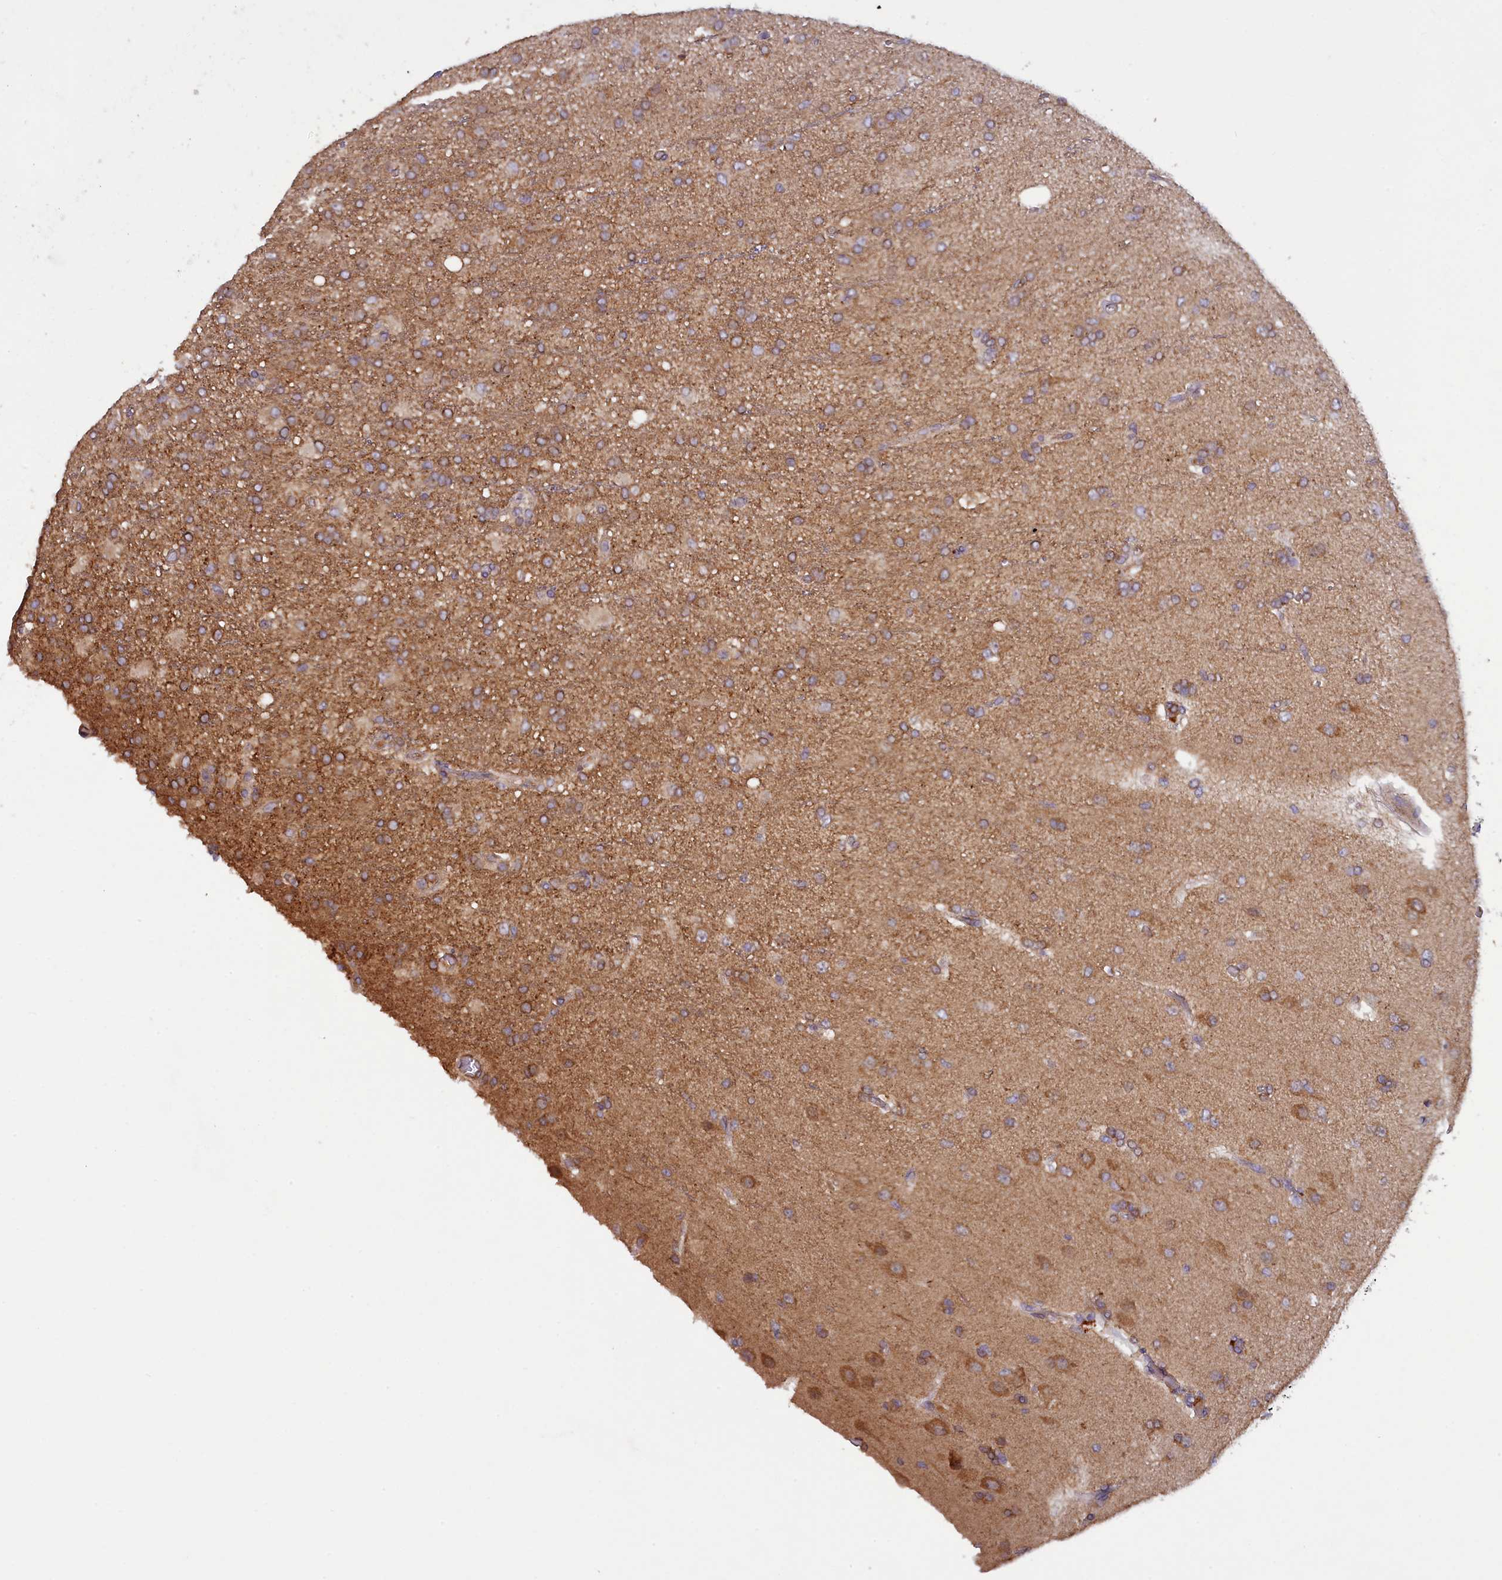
{"staining": {"intensity": "weak", "quantity": "25%-75%", "location": "cytoplasmic/membranous"}, "tissue": "glioma", "cell_type": "Tumor cells", "image_type": "cancer", "snomed": [{"axis": "morphology", "description": "Glioma, malignant, High grade"}, {"axis": "topography", "description": "Brain"}], "caption": "DAB immunohistochemical staining of human glioma reveals weak cytoplasmic/membranous protein positivity in about 25%-75% of tumor cells. (DAB (3,3'-diaminobenzidine) = brown stain, brightfield microscopy at high magnification).", "gene": "NUDT6", "patient": {"sex": "female", "age": 74}}